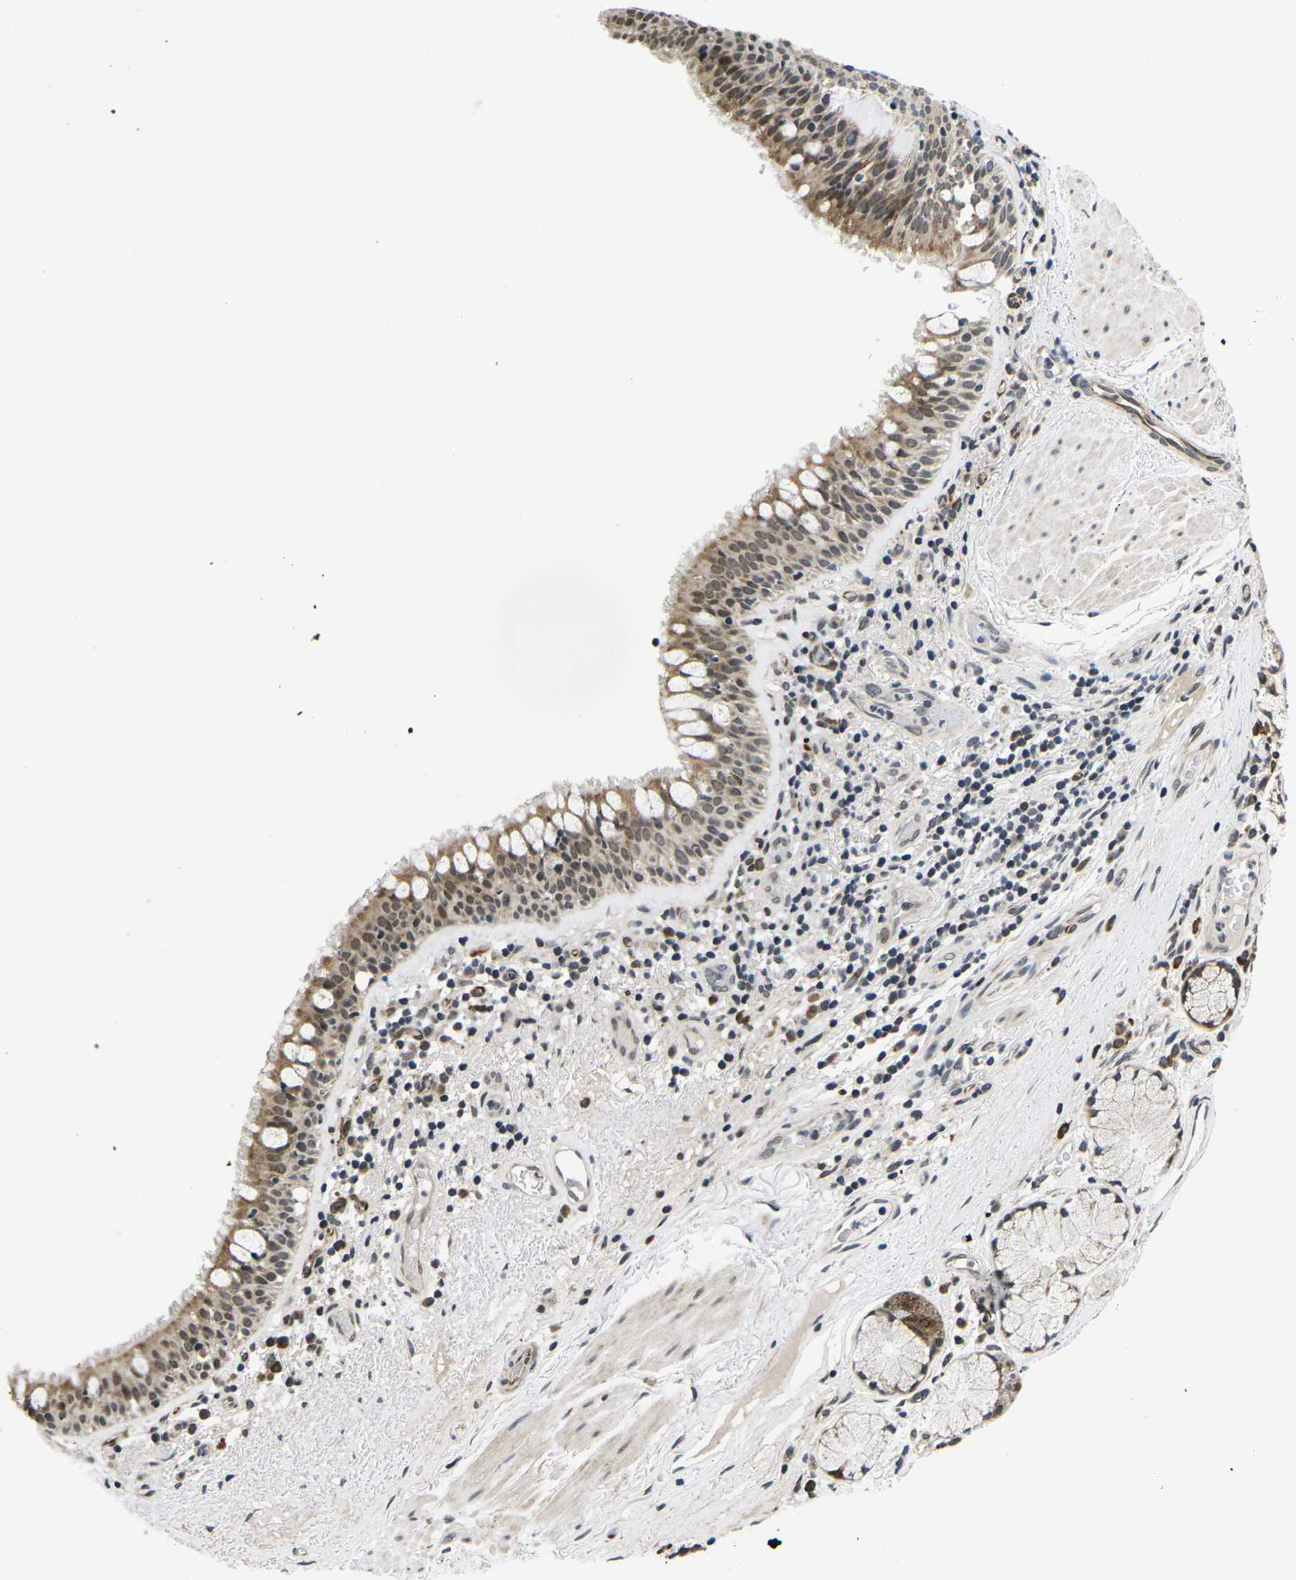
{"staining": {"intensity": "moderate", "quantity": ">75%", "location": "cytoplasmic/membranous,nuclear"}, "tissue": "bronchus", "cell_type": "Respiratory epithelial cells", "image_type": "normal", "snomed": [{"axis": "morphology", "description": "Normal tissue, NOS"}, {"axis": "morphology", "description": "Inflammation, NOS"}, {"axis": "topography", "description": "Cartilage tissue"}, {"axis": "topography", "description": "Bronchus"}], "caption": "Immunohistochemistry (IHC) (DAB (3,3'-diaminobenzidine)) staining of unremarkable bronchus exhibits moderate cytoplasmic/membranous,nuclear protein positivity in about >75% of respiratory epithelial cells. Using DAB (brown) and hematoxylin (blue) stains, captured at high magnification using brightfield microscopy.", "gene": "CCNE1", "patient": {"sex": "male", "age": 77}}